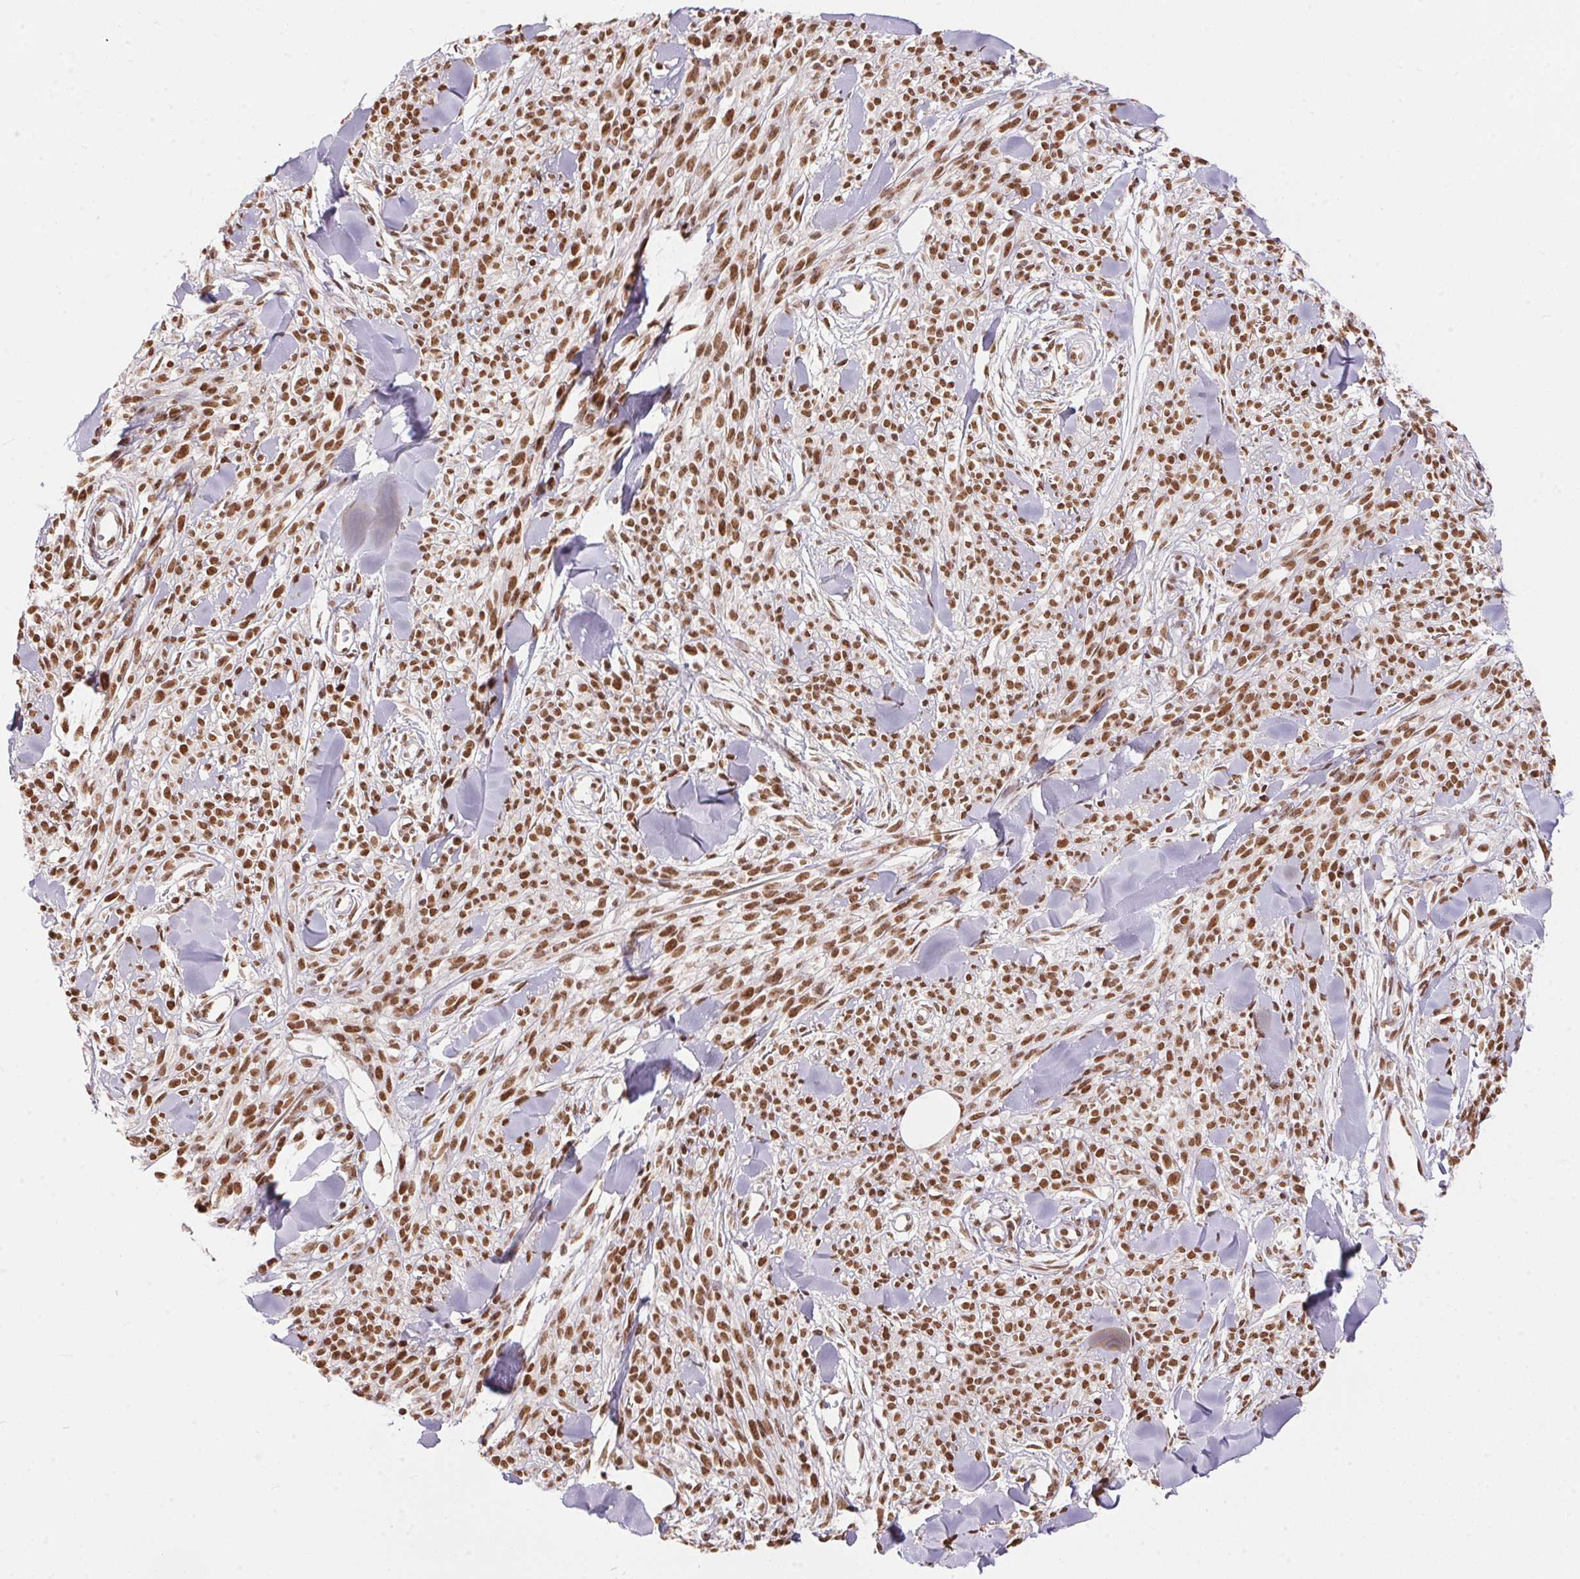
{"staining": {"intensity": "moderate", "quantity": ">75%", "location": "nuclear"}, "tissue": "melanoma", "cell_type": "Tumor cells", "image_type": "cancer", "snomed": [{"axis": "morphology", "description": "Malignant melanoma, NOS"}, {"axis": "topography", "description": "Skin"}, {"axis": "topography", "description": "Skin of trunk"}], "caption": "Protein analysis of malignant melanoma tissue reveals moderate nuclear expression in about >75% of tumor cells.", "gene": "NFE2L1", "patient": {"sex": "male", "age": 74}}